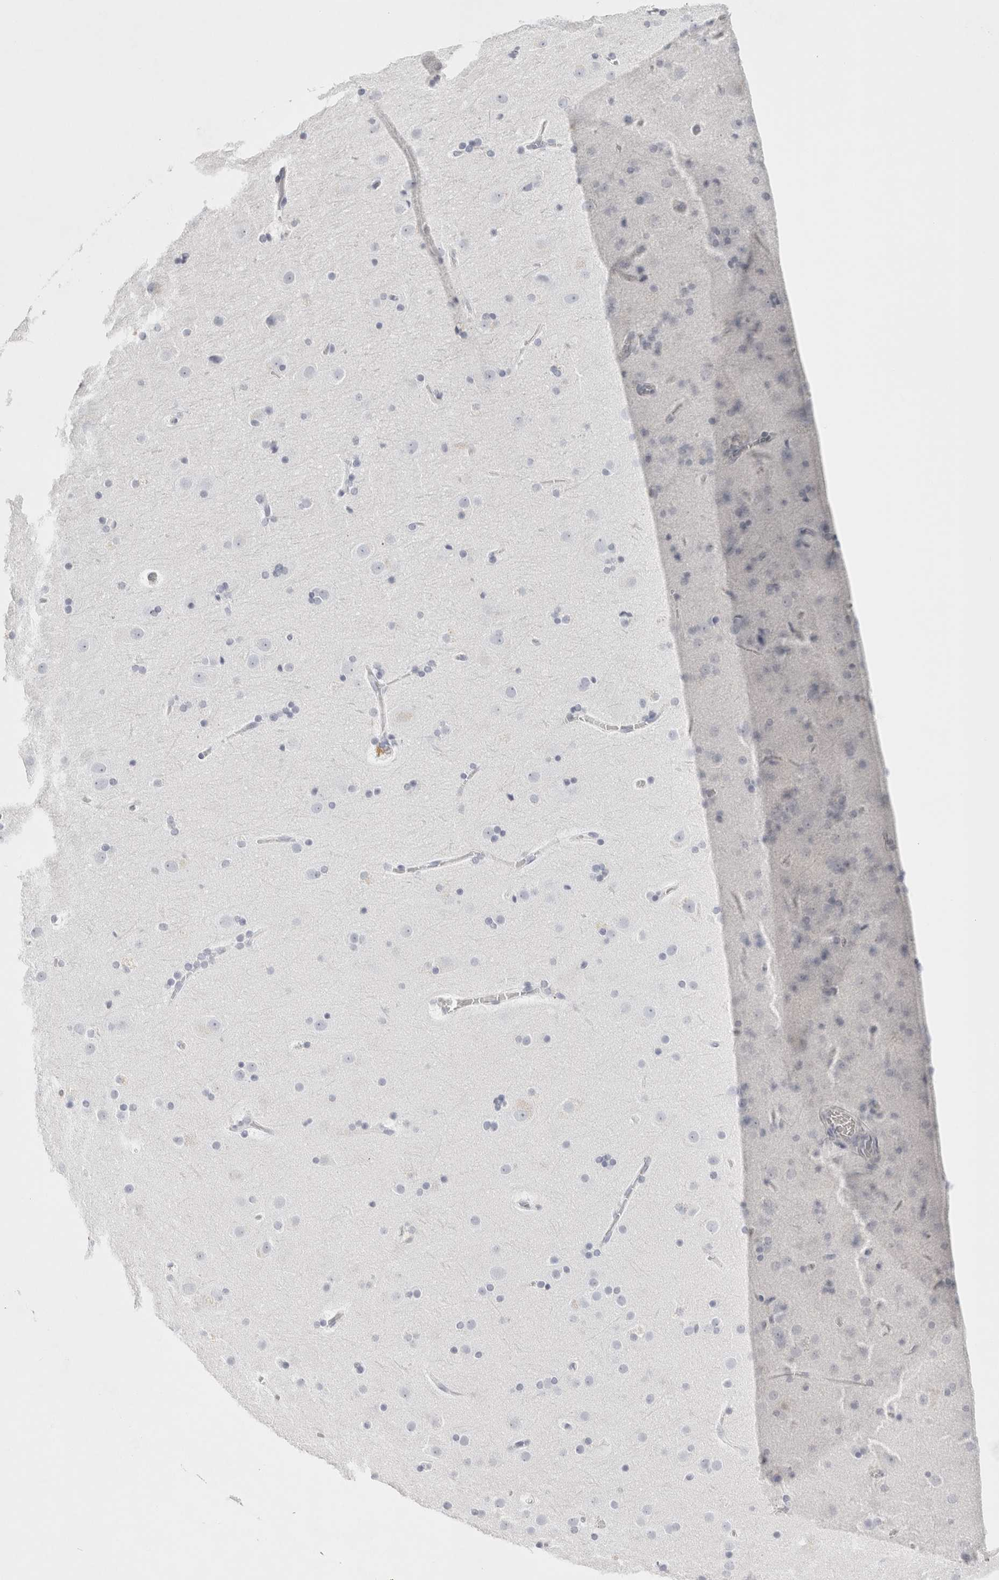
{"staining": {"intensity": "negative", "quantity": "none", "location": "none"}, "tissue": "cerebral cortex", "cell_type": "Endothelial cells", "image_type": "normal", "snomed": [{"axis": "morphology", "description": "Normal tissue, NOS"}, {"axis": "topography", "description": "Cerebral cortex"}], "caption": "Immunohistochemistry (IHC) of benign human cerebral cortex exhibits no expression in endothelial cells. (Immunohistochemistry (IHC), brightfield microscopy, high magnification).", "gene": "GARIN1A", "patient": {"sex": "male", "age": 57}}